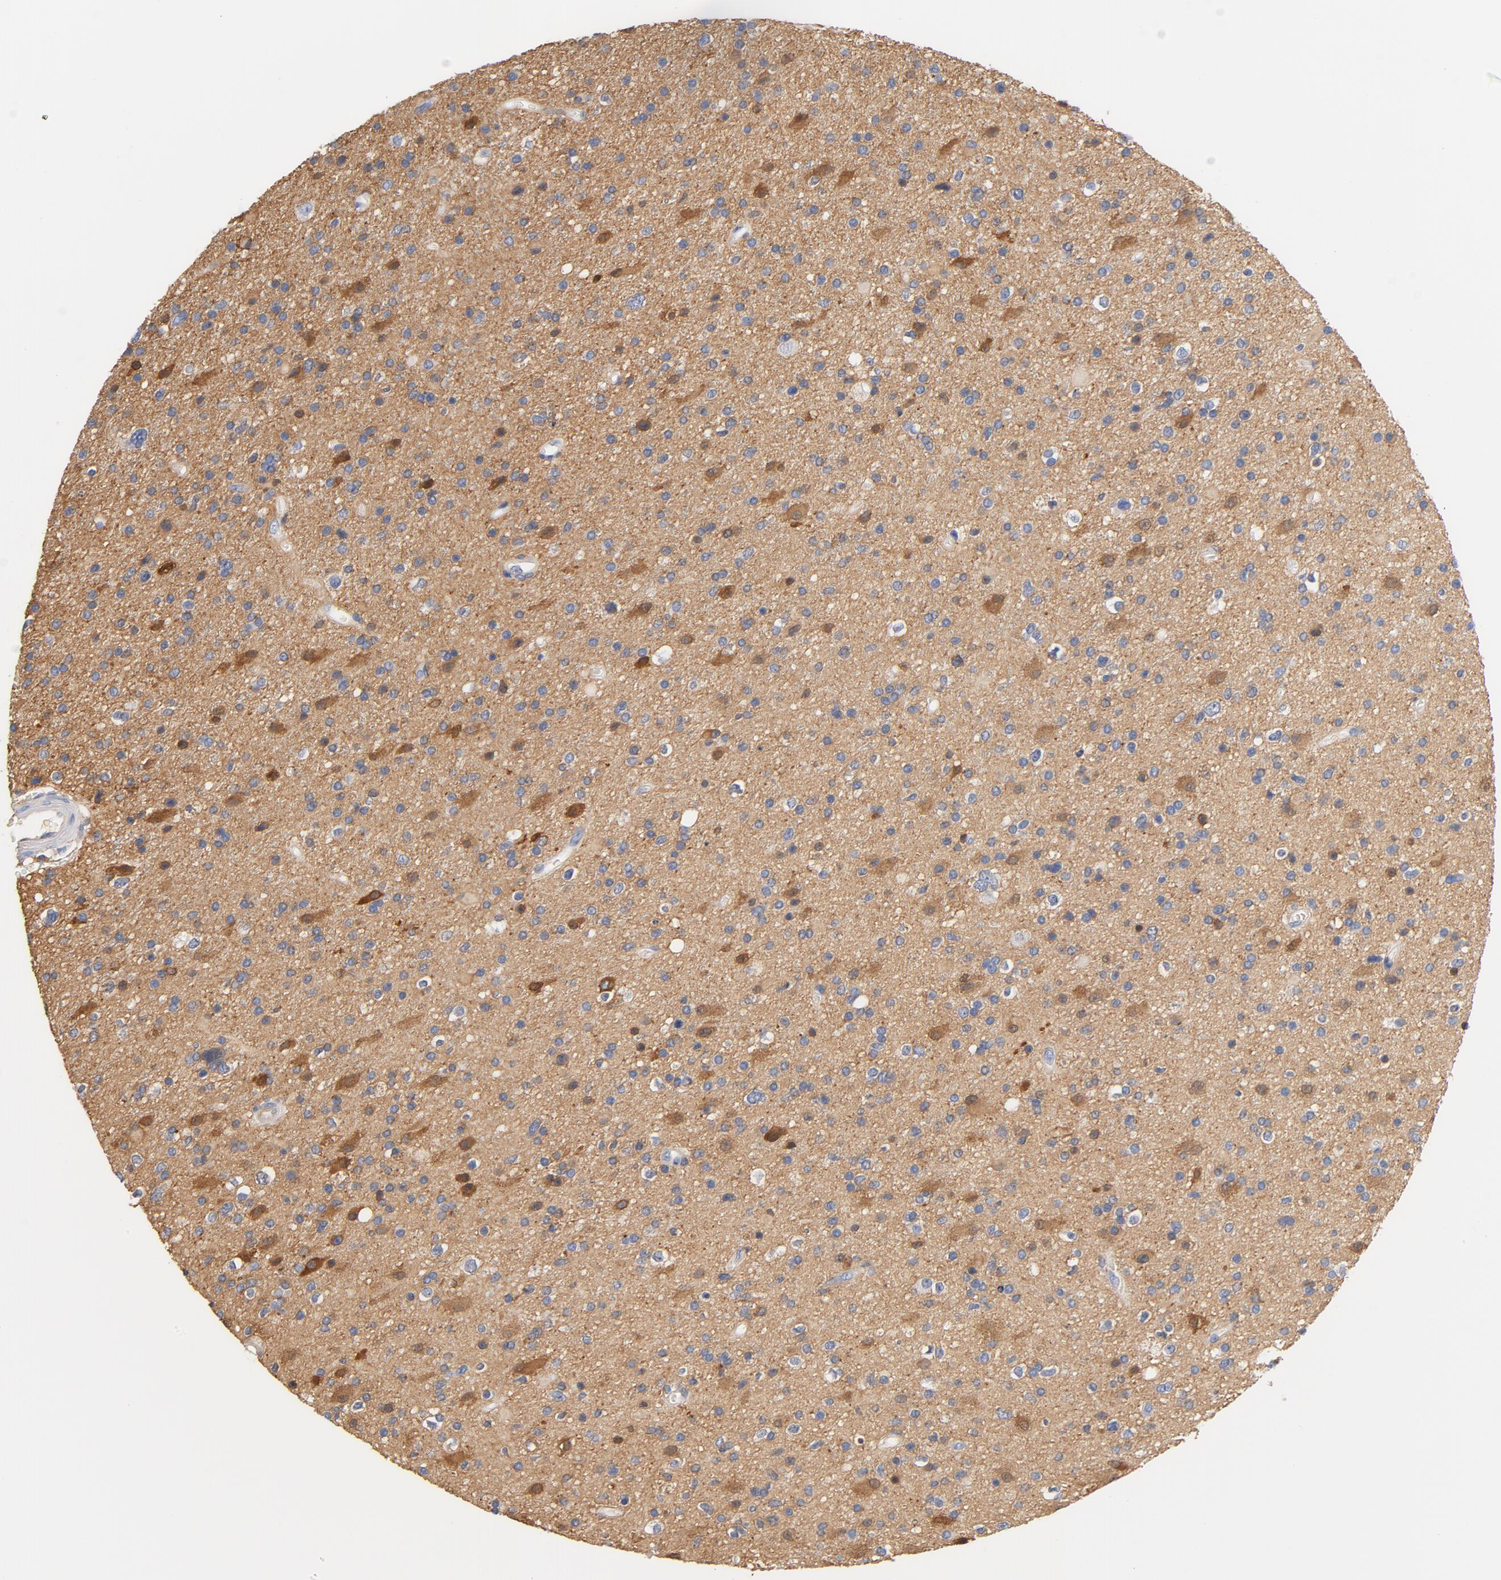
{"staining": {"intensity": "moderate", "quantity": "<25%", "location": "cytoplasmic/membranous"}, "tissue": "glioma", "cell_type": "Tumor cells", "image_type": "cancer", "snomed": [{"axis": "morphology", "description": "Glioma, malignant, High grade"}, {"axis": "topography", "description": "Brain"}], "caption": "Malignant glioma (high-grade) stained with IHC shows moderate cytoplasmic/membranous positivity in approximately <25% of tumor cells. (brown staining indicates protein expression, while blue staining denotes nuclei).", "gene": "EZR", "patient": {"sex": "male", "age": 33}}